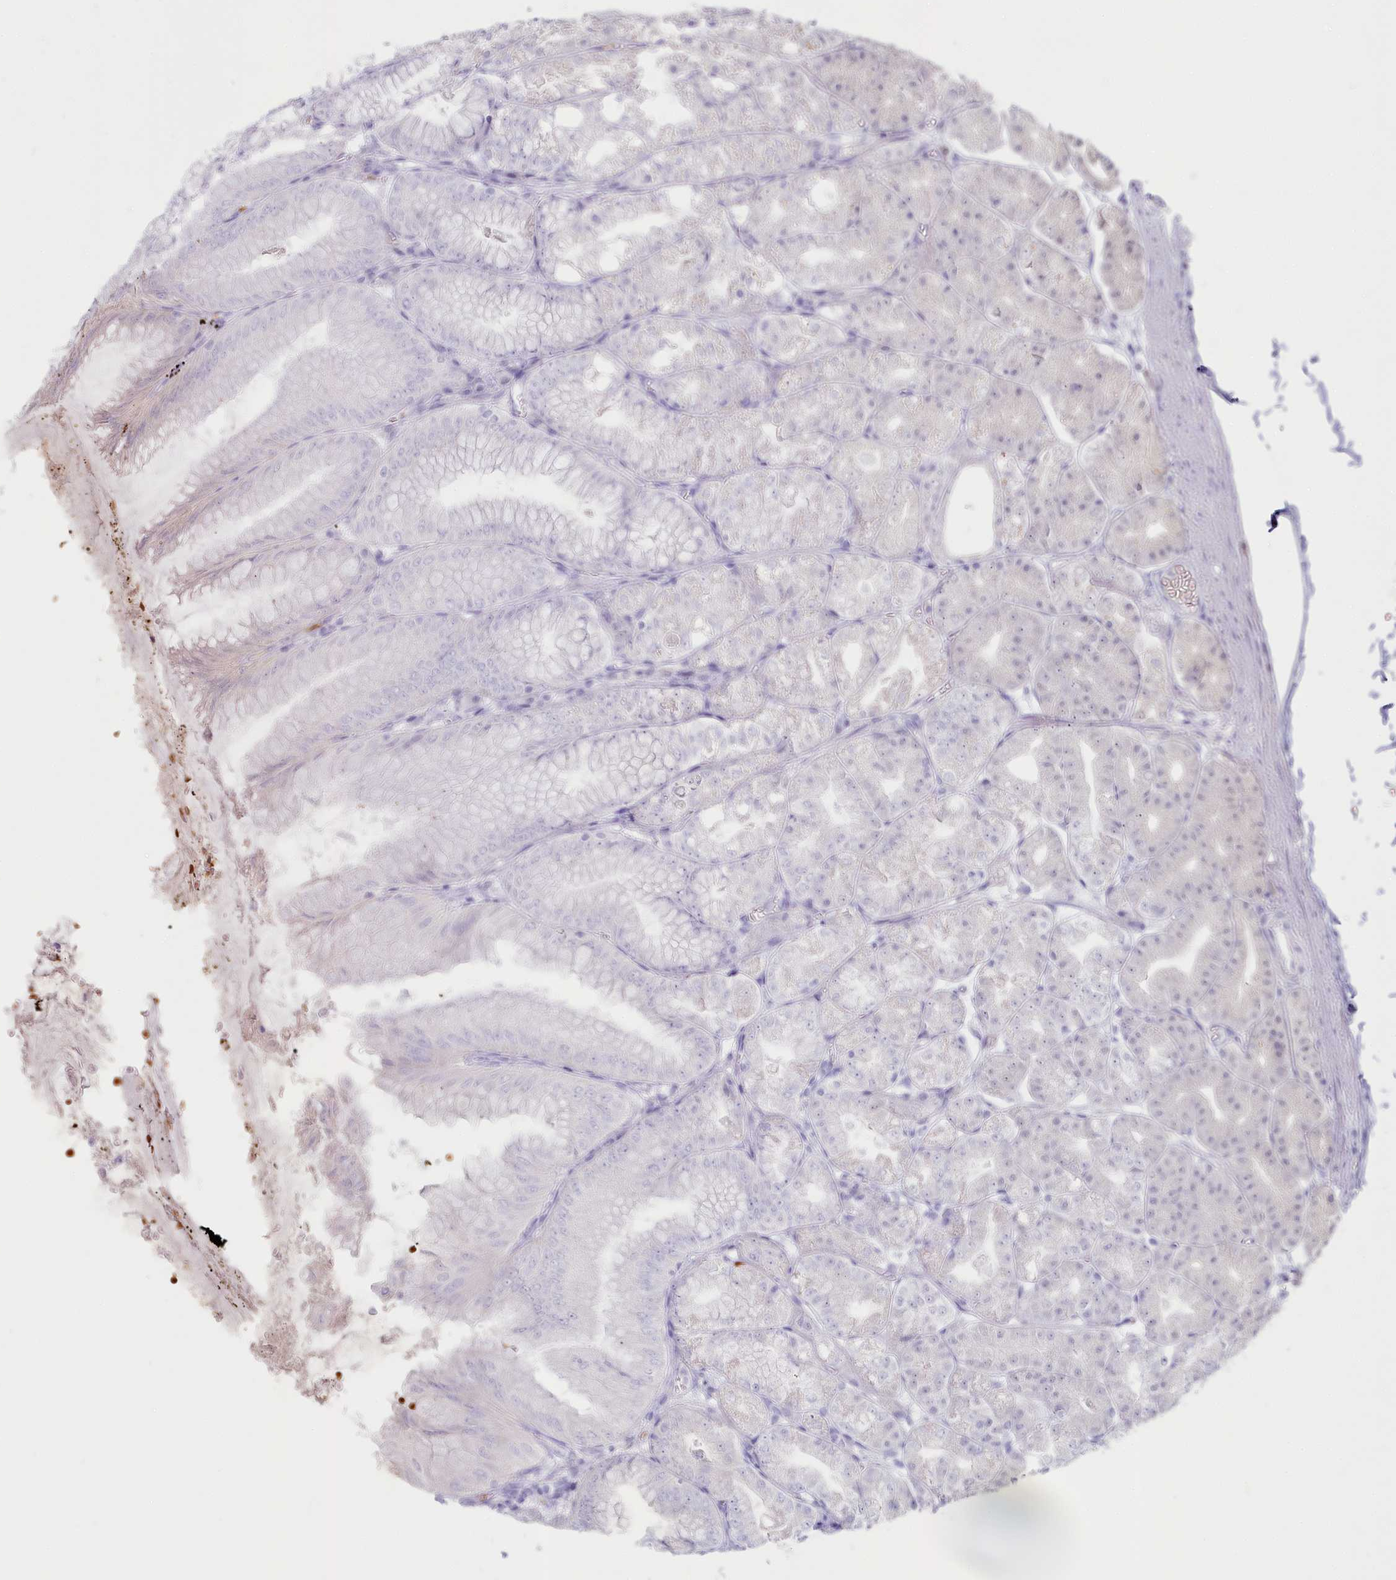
{"staining": {"intensity": "negative", "quantity": "none", "location": "none"}, "tissue": "stomach", "cell_type": "Glandular cells", "image_type": "normal", "snomed": [{"axis": "morphology", "description": "Normal tissue, NOS"}, {"axis": "topography", "description": "Stomach, lower"}], "caption": "IHC image of unremarkable stomach stained for a protein (brown), which shows no expression in glandular cells.", "gene": "IFIT5", "patient": {"sex": "male", "age": 71}}